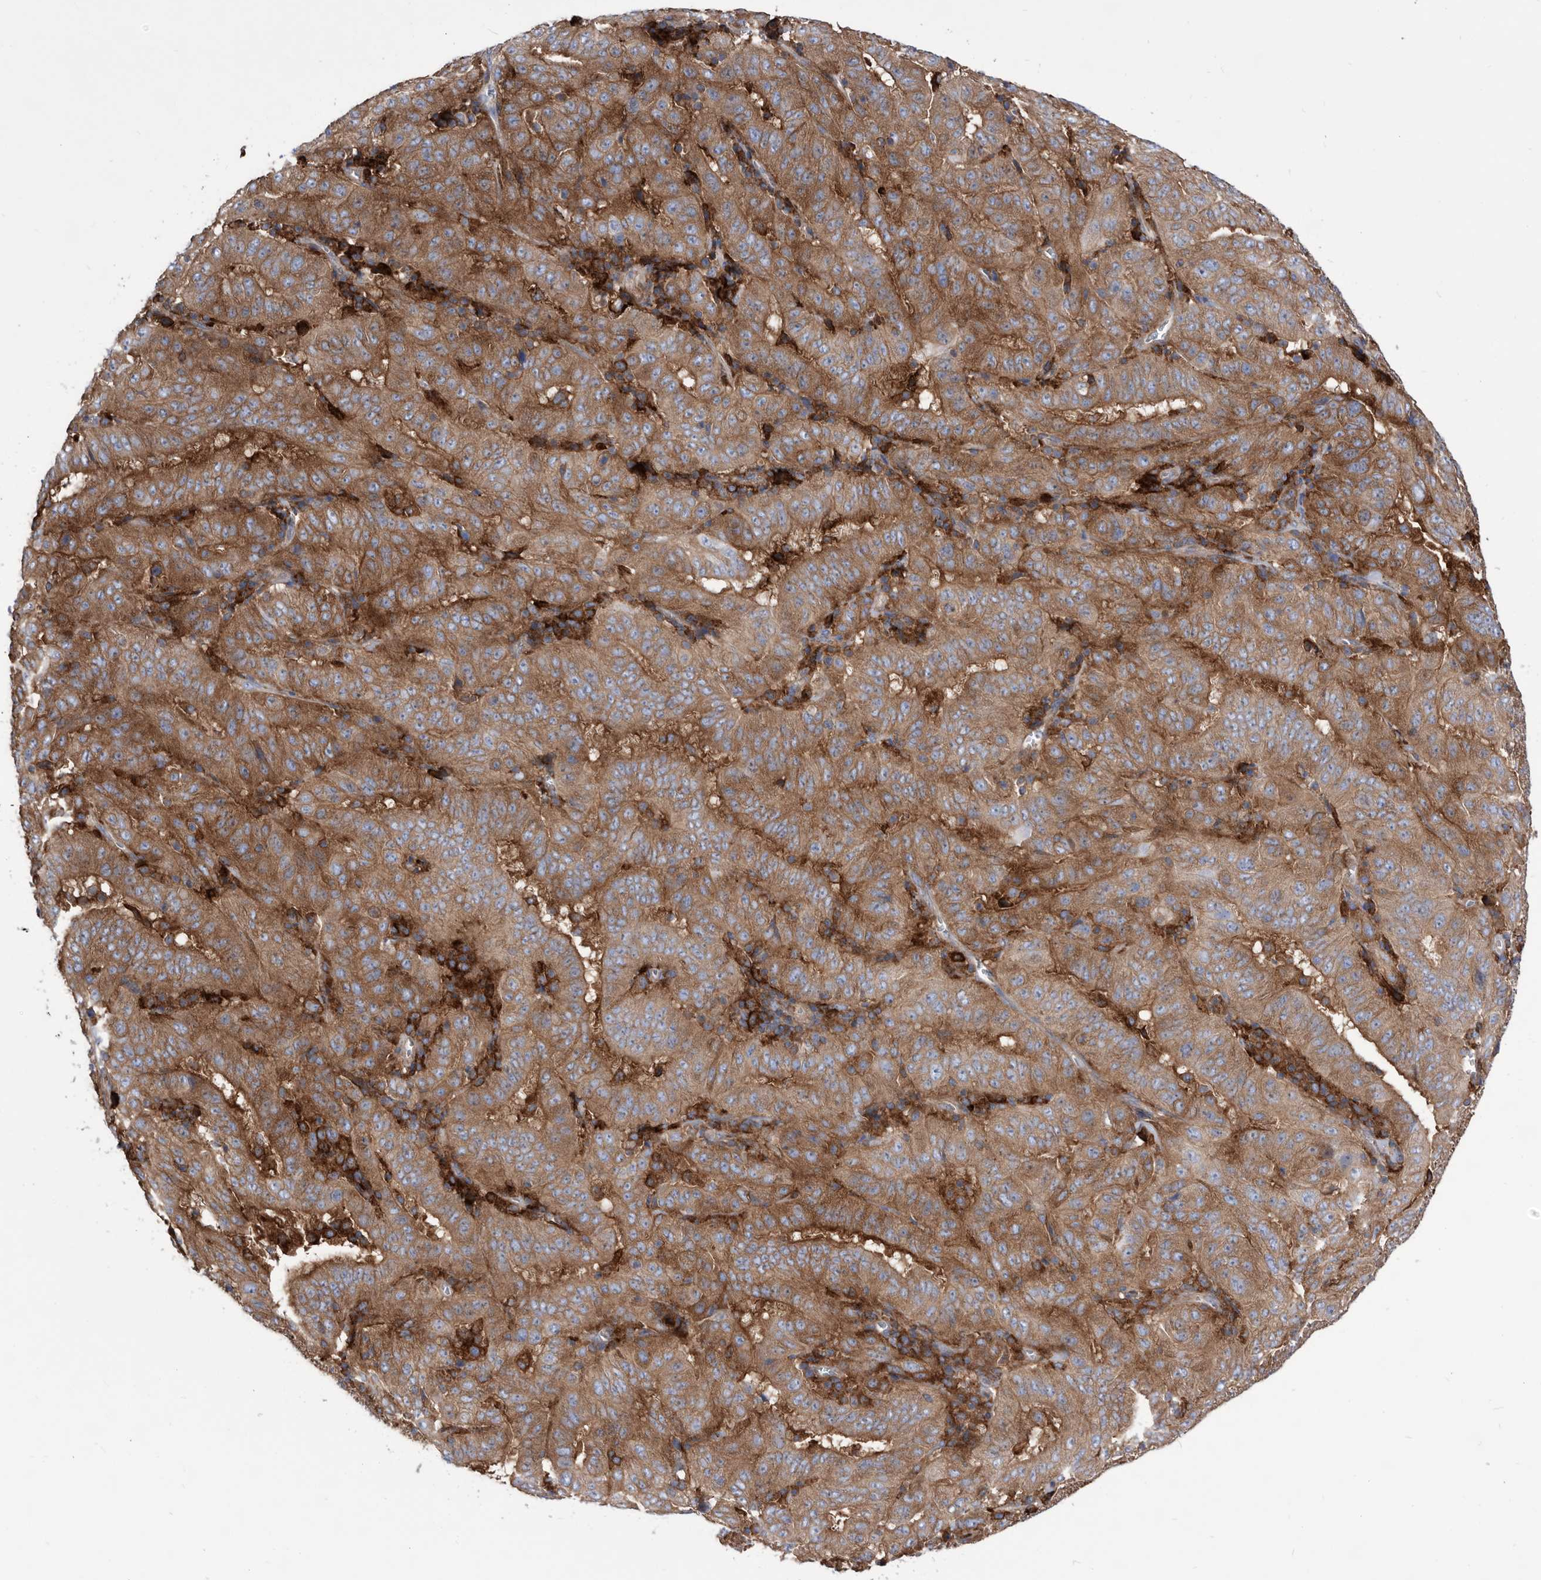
{"staining": {"intensity": "moderate", "quantity": ">75%", "location": "cytoplasmic/membranous"}, "tissue": "pancreatic cancer", "cell_type": "Tumor cells", "image_type": "cancer", "snomed": [{"axis": "morphology", "description": "Adenocarcinoma, NOS"}, {"axis": "topography", "description": "Pancreas"}], "caption": "Tumor cells display medium levels of moderate cytoplasmic/membranous expression in about >75% of cells in pancreatic cancer.", "gene": "SMG7", "patient": {"sex": "male", "age": 63}}